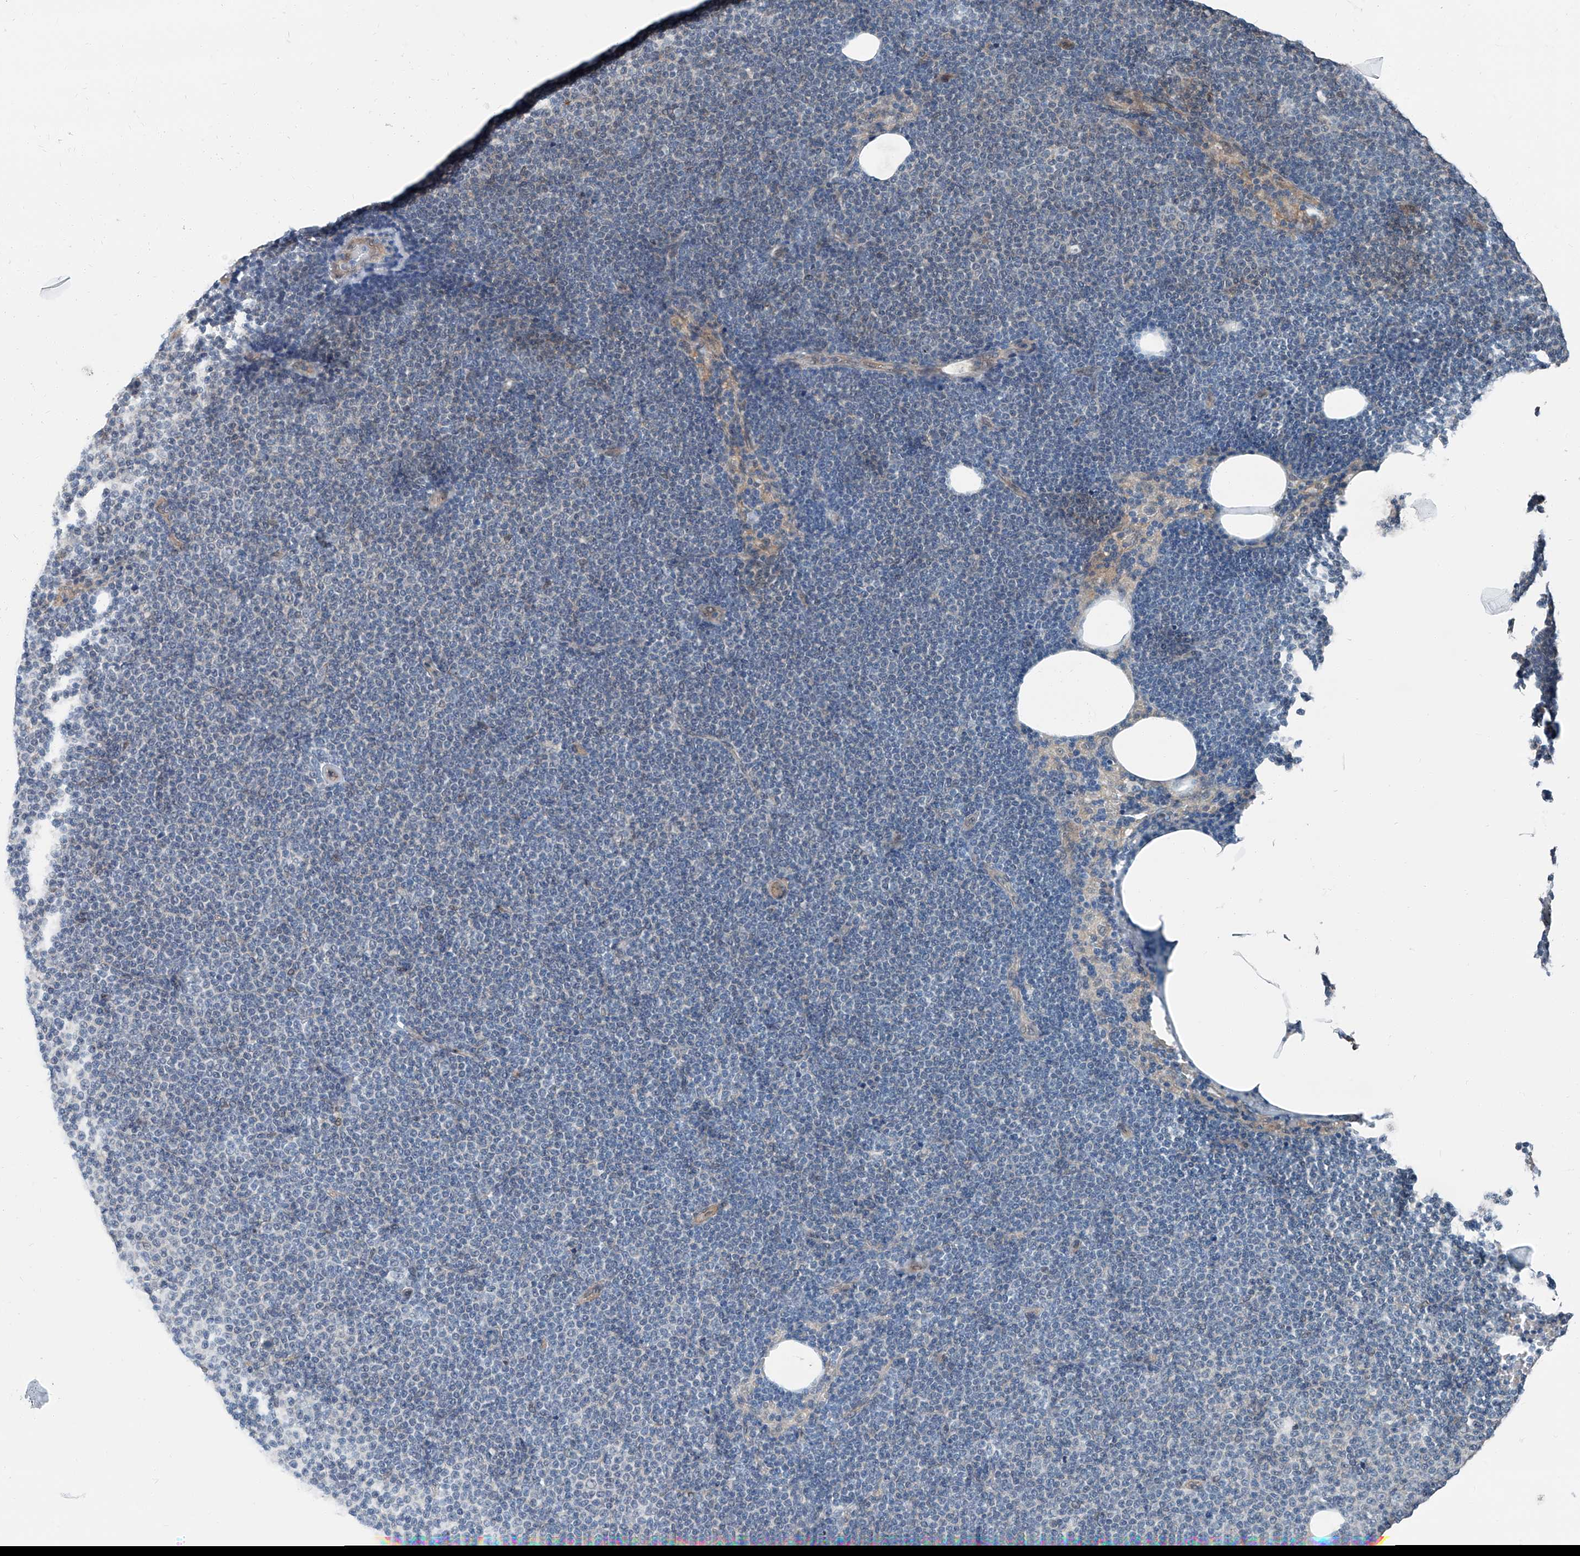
{"staining": {"intensity": "negative", "quantity": "none", "location": "none"}, "tissue": "lymphoma", "cell_type": "Tumor cells", "image_type": "cancer", "snomed": [{"axis": "morphology", "description": "Malignant lymphoma, non-Hodgkin's type, Low grade"}, {"axis": "topography", "description": "Lymph node"}], "caption": "DAB (3,3'-diaminobenzidine) immunohistochemical staining of low-grade malignant lymphoma, non-Hodgkin's type shows no significant expression in tumor cells. (DAB immunohistochemistry (IHC) with hematoxylin counter stain).", "gene": "HSPA6", "patient": {"sex": "female", "age": 53}}